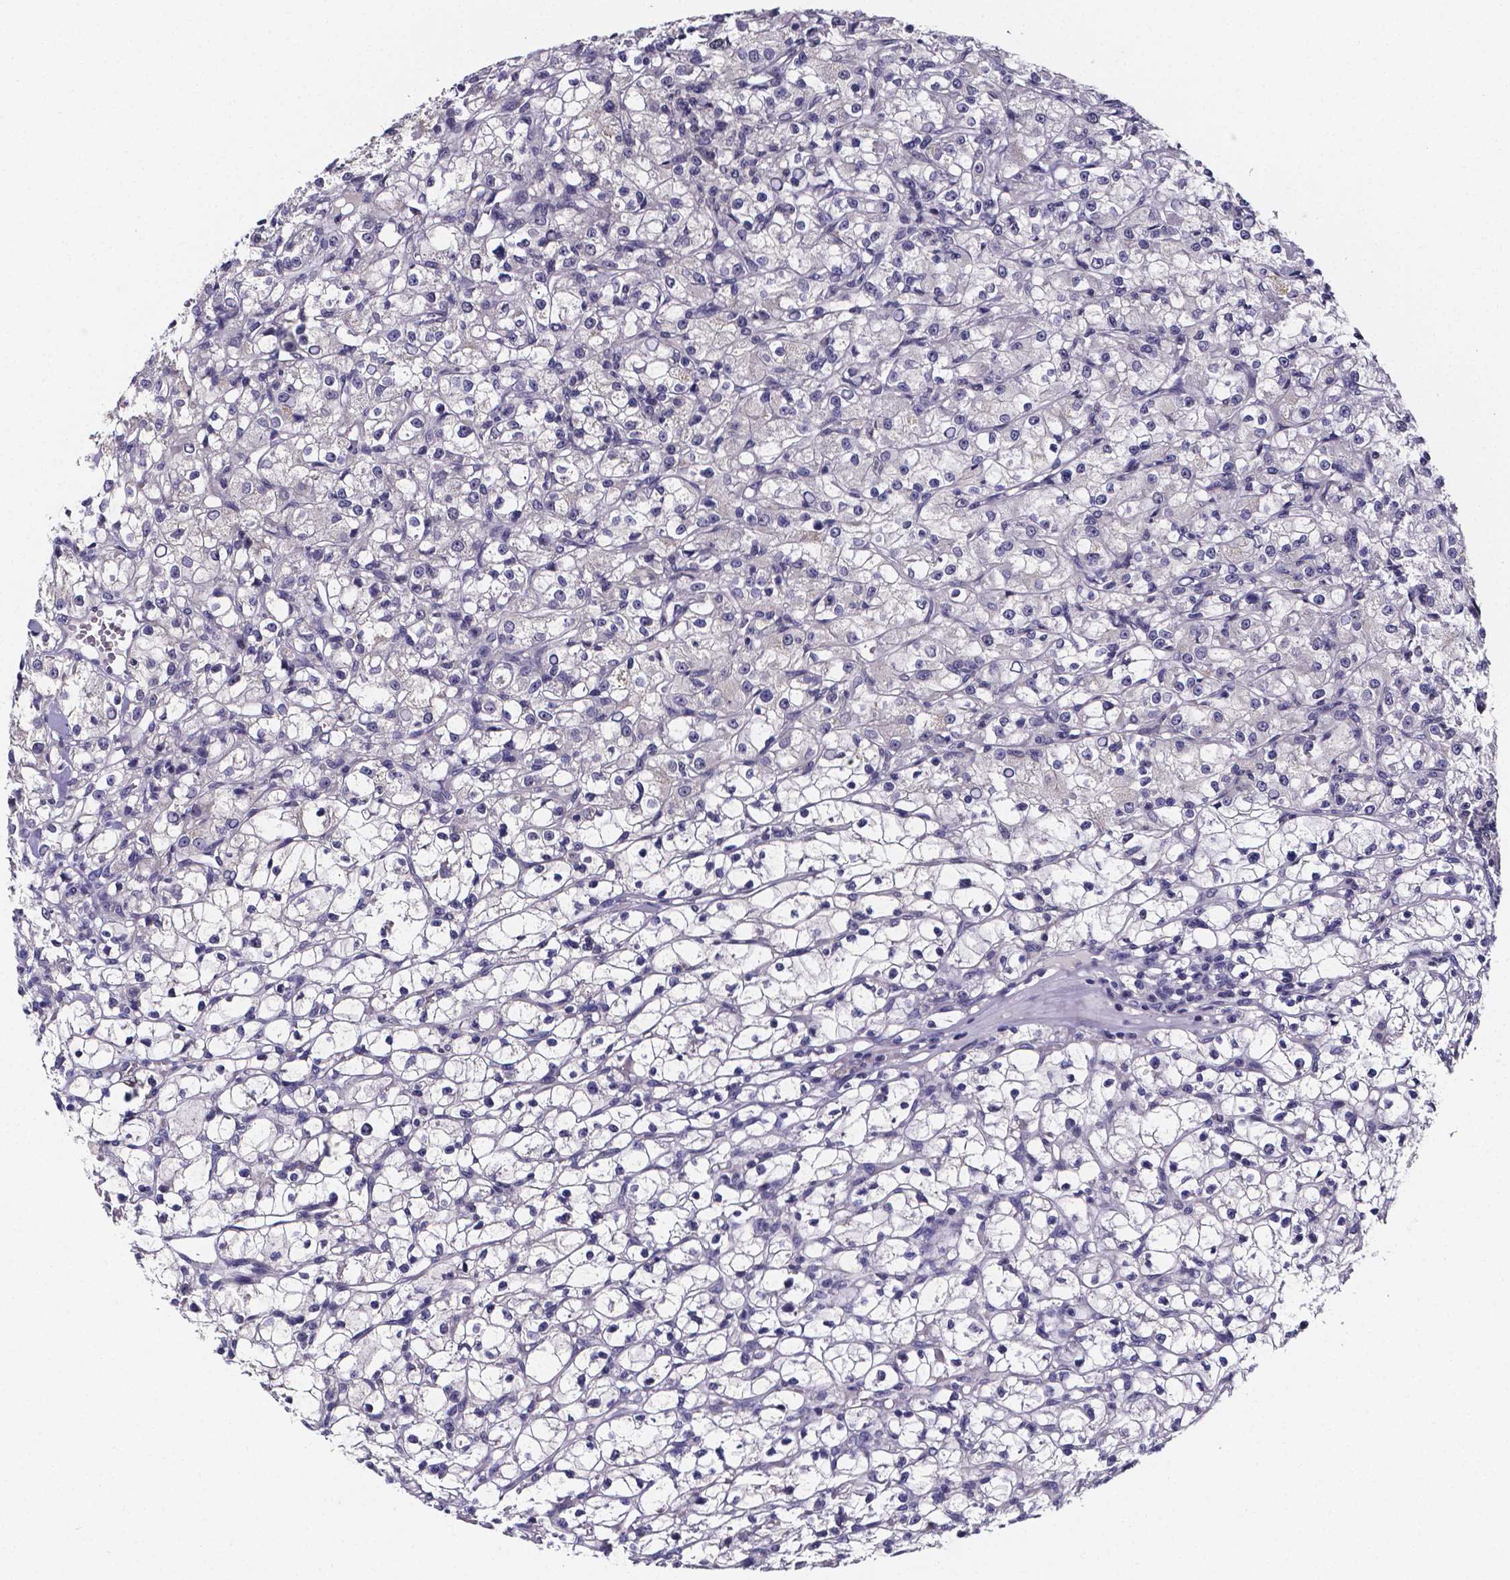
{"staining": {"intensity": "negative", "quantity": "none", "location": "none"}, "tissue": "renal cancer", "cell_type": "Tumor cells", "image_type": "cancer", "snomed": [{"axis": "morphology", "description": "Adenocarcinoma, NOS"}, {"axis": "topography", "description": "Kidney"}], "caption": "This is a histopathology image of immunohistochemistry staining of renal cancer, which shows no staining in tumor cells.", "gene": "IZUMO1", "patient": {"sex": "female", "age": 59}}